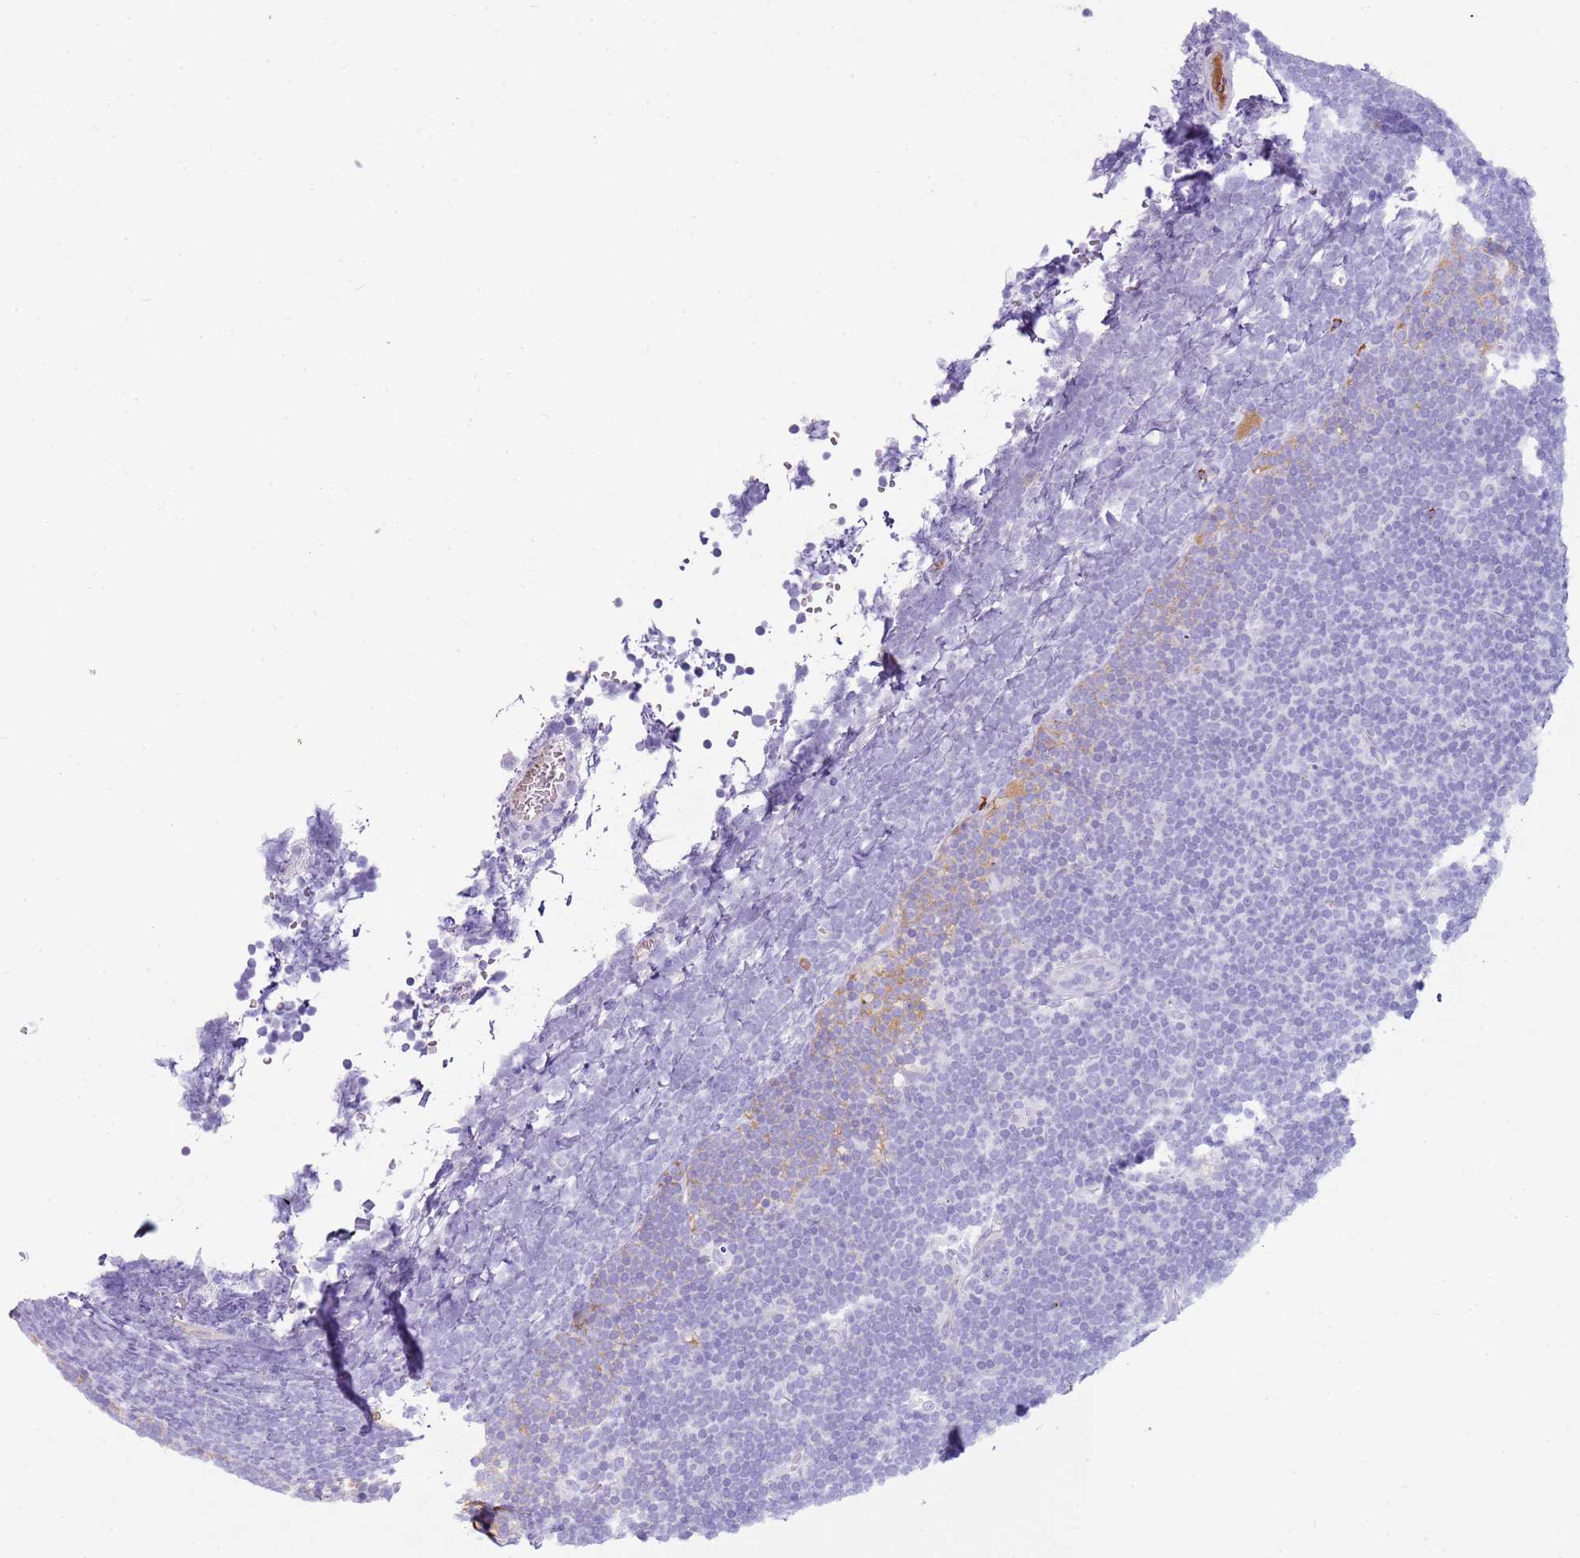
{"staining": {"intensity": "negative", "quantity": "none", "location": "none"}, "tissue": "lymphoma", "cell_type": "Tumor cells", "image_type": "cancer", "snomed": [{"axis": "morphology", "description": "Malignant lymphoma, non-Hodgkin's type, High grade"}, {"axis": "topography", "description": "Lymph node"}], "caption": "This is an immunohistochemistry (IHC) image of human malignant lymphoma, non-Hodgkin's type (high-grade). There is no expression in tumor cells.", "gene": "IGKV3D-11", "patient": {"sex": "male", "age": 13}}